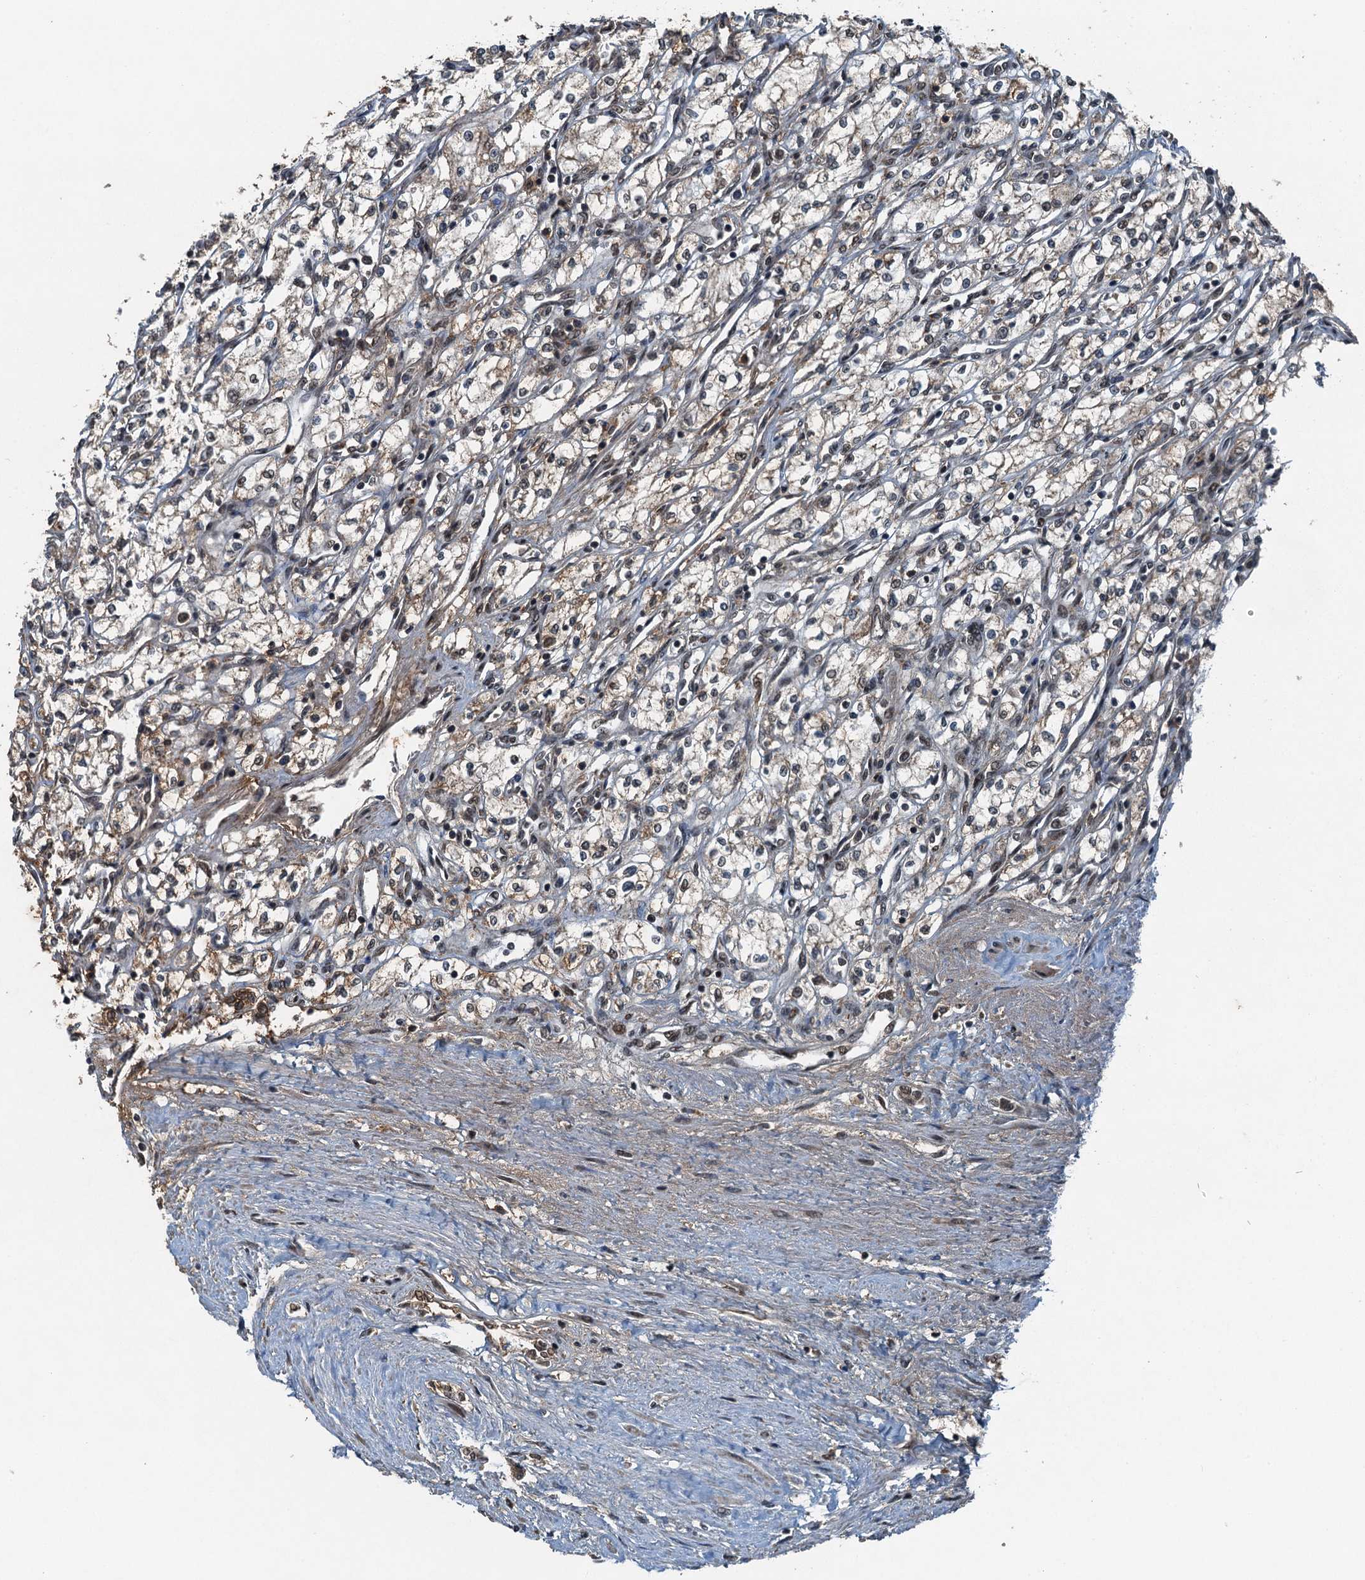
{"staining": {"intensity": "weak", "quantity": "25%-75%", "location": "cytoplasmic/membranous"}, "tissue": "renal cancer", "cell_type": "Tumor cells", "image_type": "cancer", "snomed": [{"axis": "morphology", "description": "Adenocarcinoma, NOS"}, {"axis": "topography", "description": "Kidney"}], "caption": "The photomicrograph shows a brown stain indicating the presence of a protein in the cytoplasmic/membranous of tumor cells in renal cancer.", "gene": "UBXN6", "patient": {"sex": "male", "age": 59}}